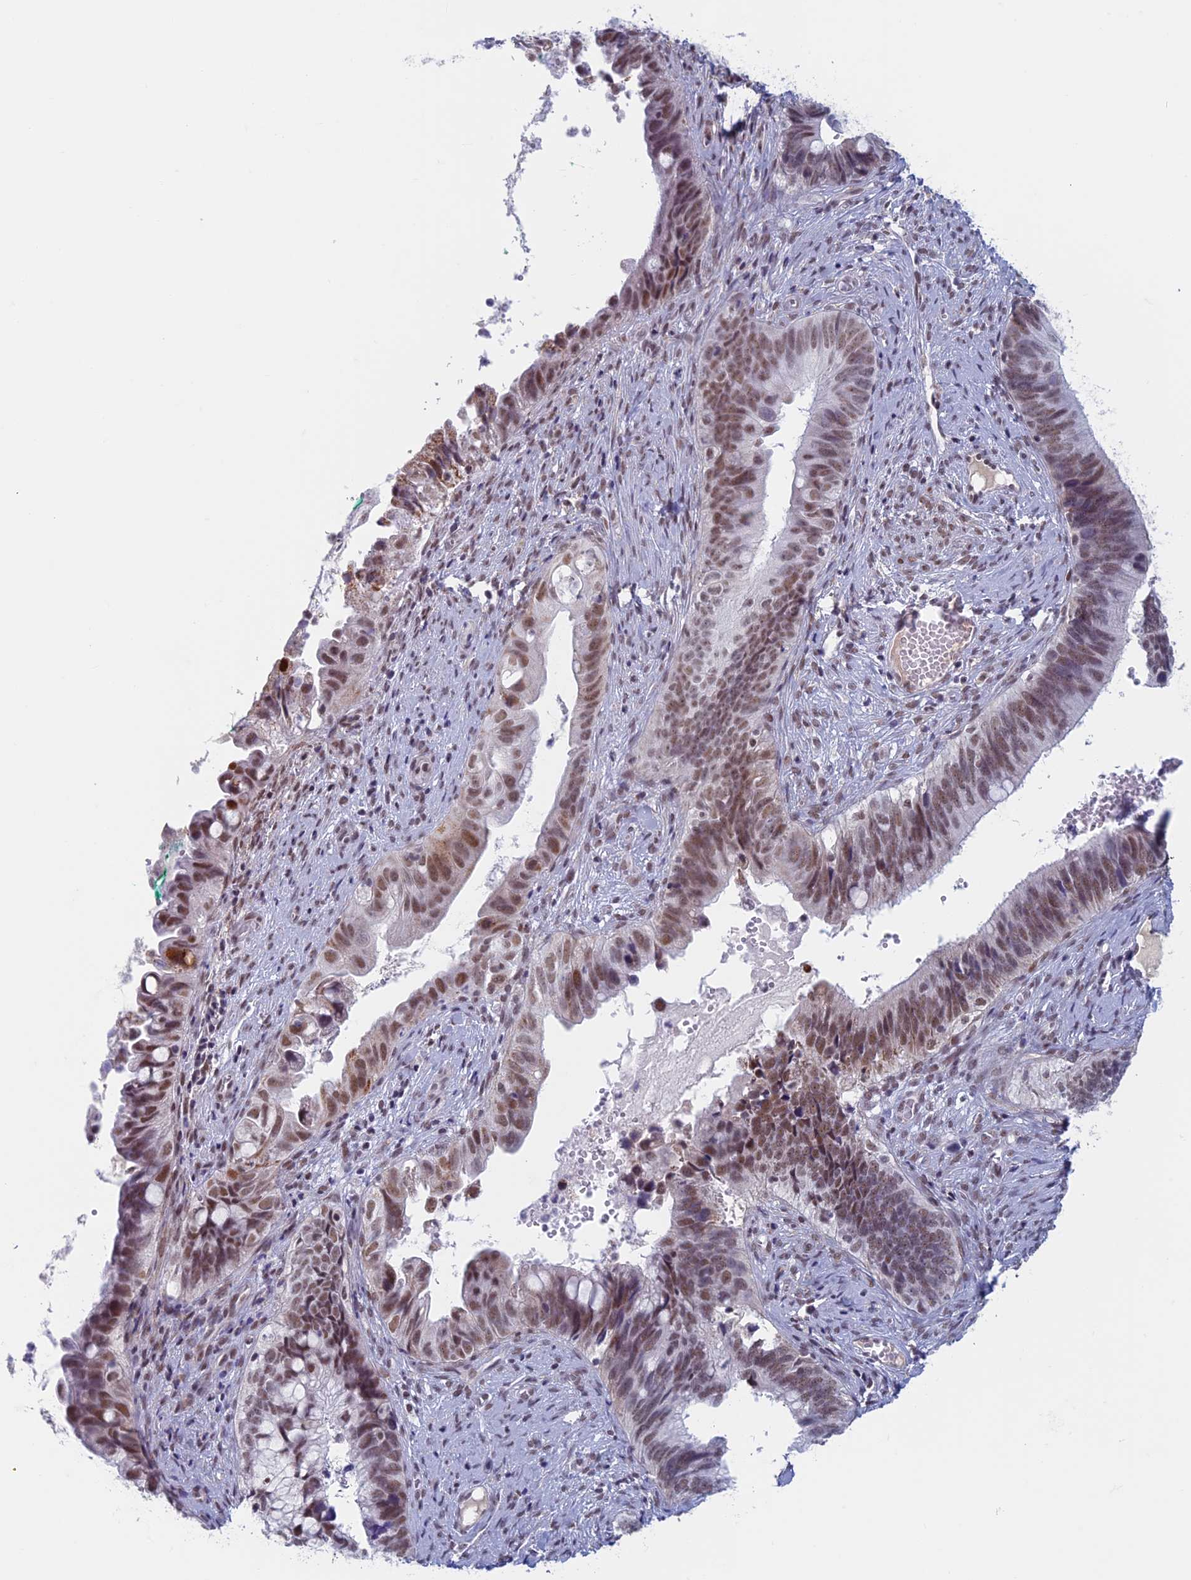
{"staining": {"intensity": "moderate", "quantity": "25%-75%", "location": "nuclear"}, "tissue": "cervical cancer", "cell_type": "Tumor cells", "image_type": "cancer", "snomed": [{"axis": "morphology", "description": "Adenocarcinoma, NOS"}, {"axis": "topography", "description": "Cervix"}], "caption": "Human cervical cancer stained with a brown dye displays moderate nuclear positive expression in about 25%-75% of tumor cells.", "gene": "ASH2L", "patient": {"sex": "female", "age": 42}}